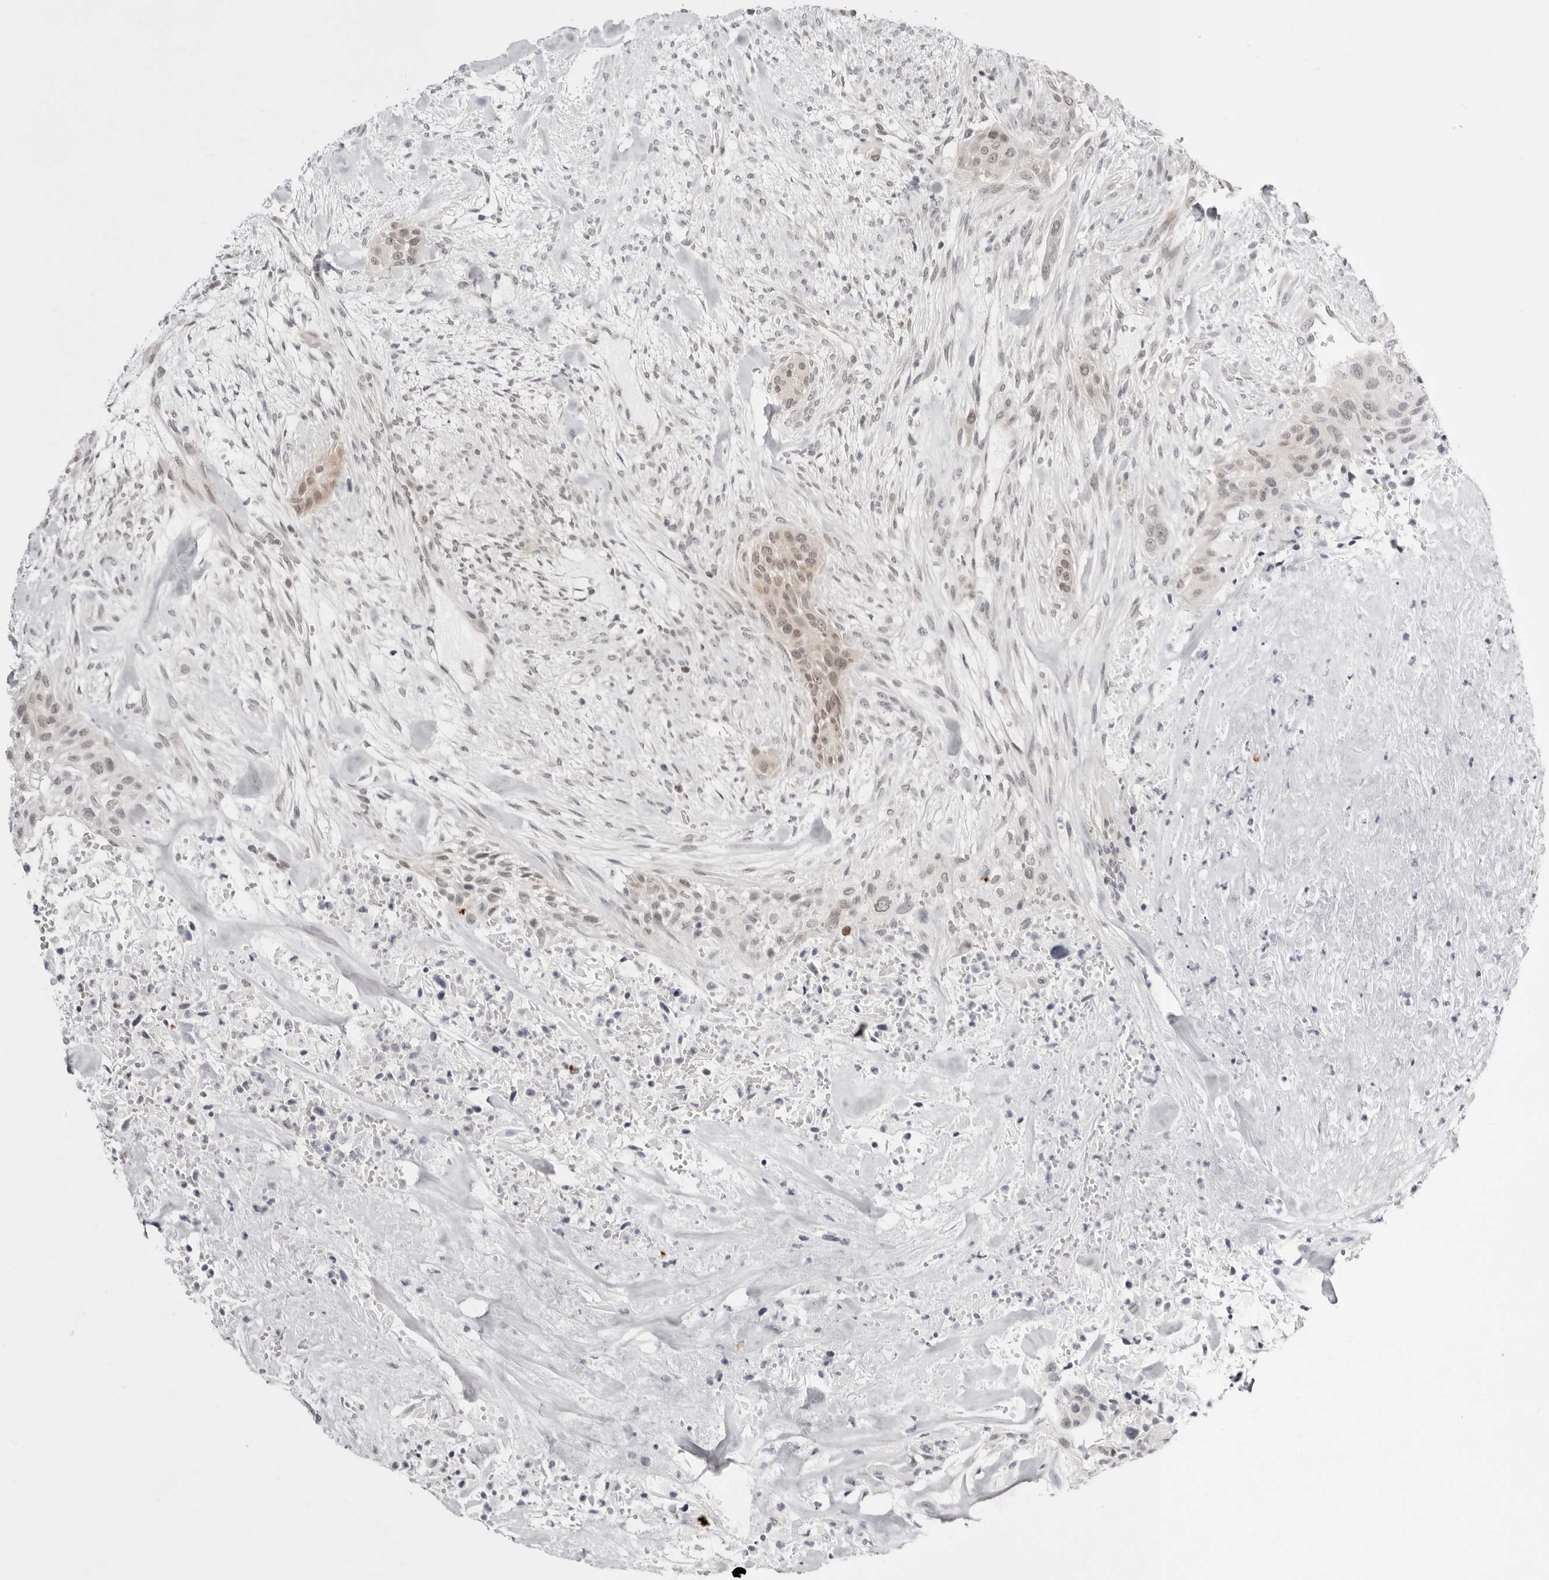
{"staining": {"intensity": "weak", "quantity": "25%-75%", "location": "nuclear"}, "tissue": "urothelial cancer", "cell_type": "Tumor cells", "image_type": "cancer", "snomed": [{"axis": "morphology", "description": "Urothelial carcinoma, High grade"}, {"axis": "topography", "description": "Urinary bladder"}], "caption": "Urothelial cancer was stained to show a protein in brown. There is low levels of weak nuclear positivity in approximately 25%-75% of tumor cells.", "gene": "PPP2R5C", "patient": {"sex": "male", "age": 35}}